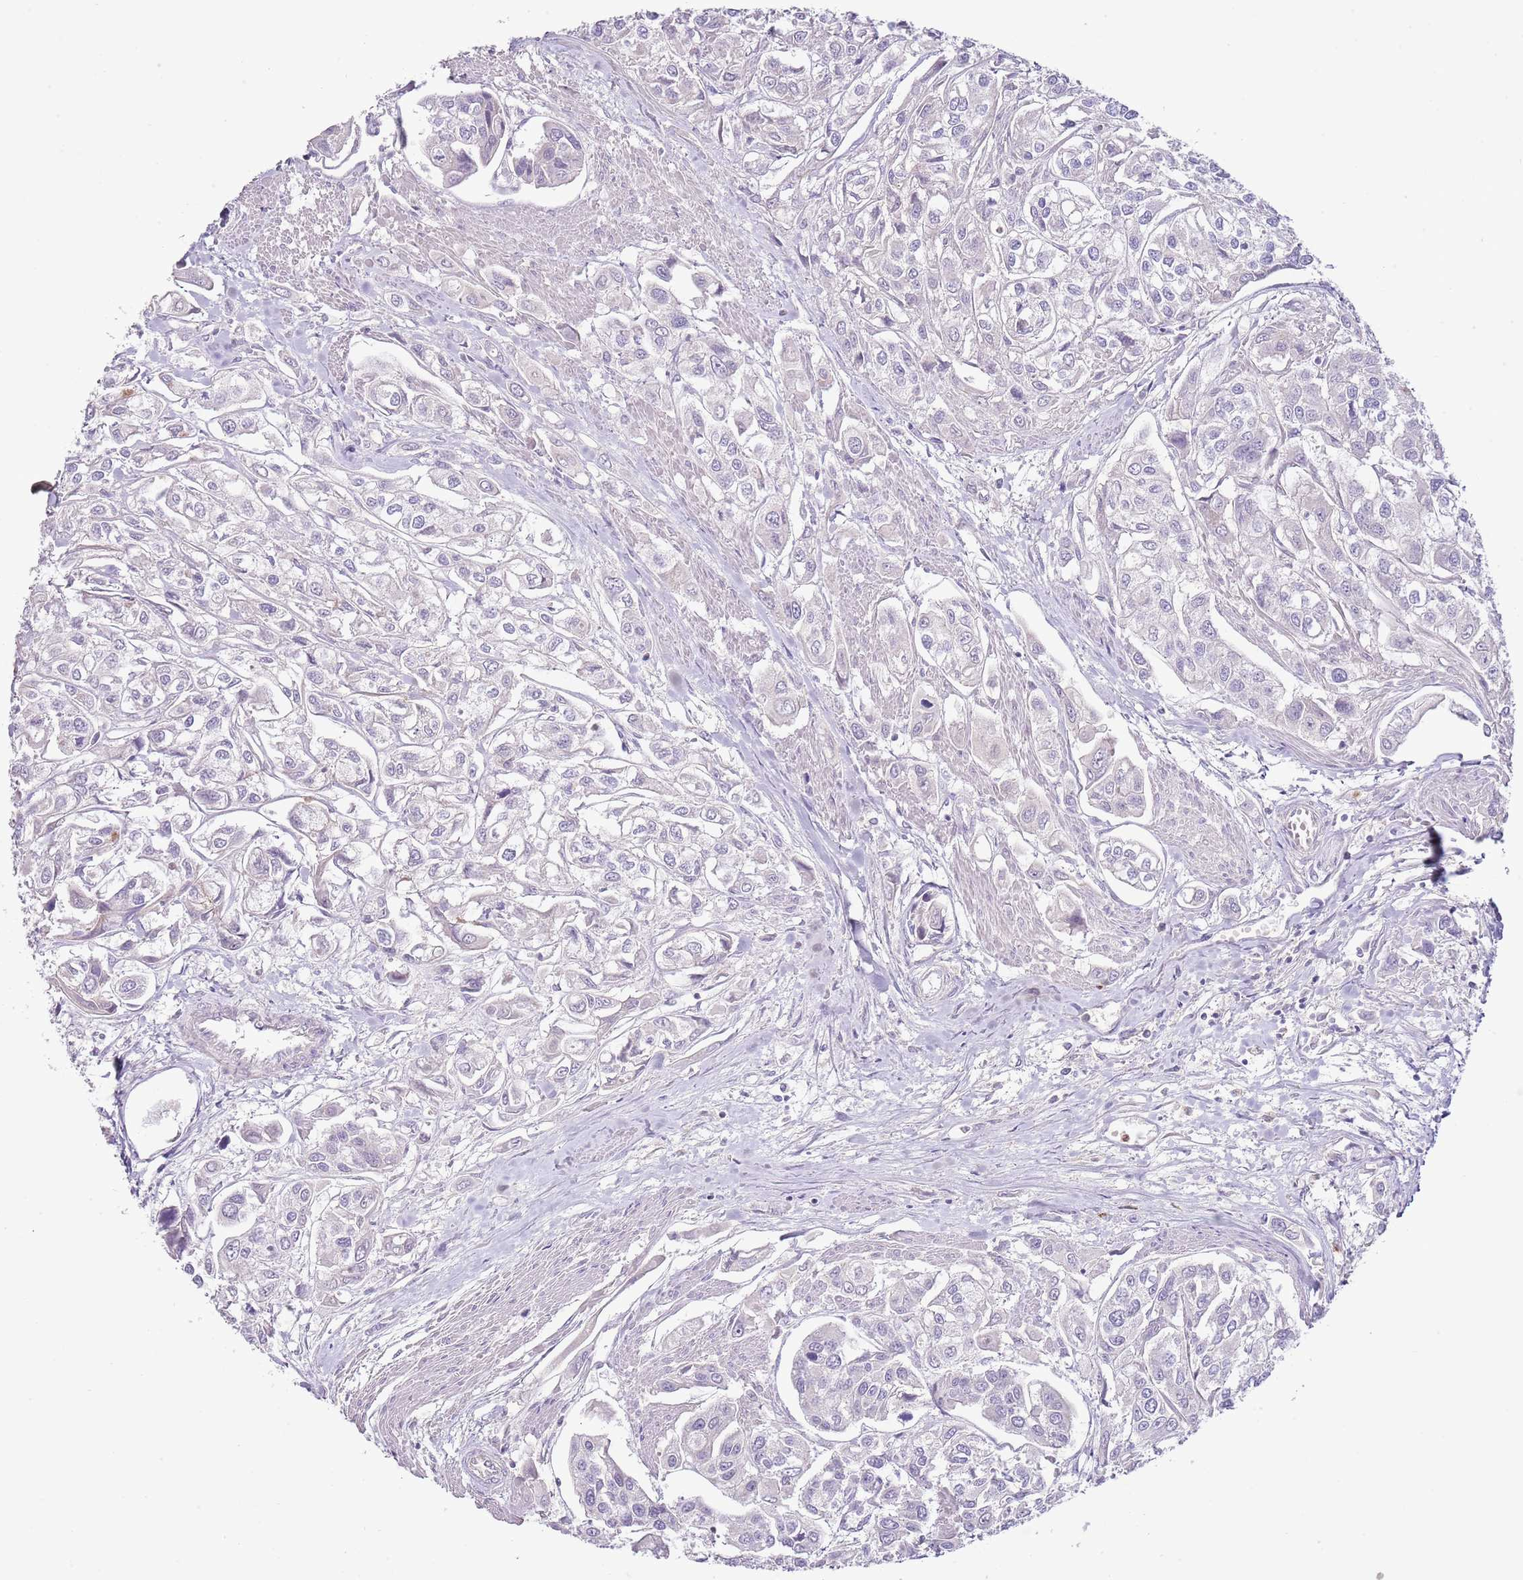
{"staining": {"intensity": "negative", "quantity": "none", "location": "none"}, "tissue": "urothelial cancer", "cell_type": "Tumor cells", "image_type": "cancer", "snomed": [{"axis": "morphology", "description": "Urothelial carcinoma, High grade"}, {"axis": "topography", "description": "Urinary bladder"}], "caption": "Urothelial carcinoma (high-grade) was stained to show a protein in brown. There is no significant staining in tumor cells.", "gene": "ABHD17A", "patient": {"sex": "male", "age": 67}}